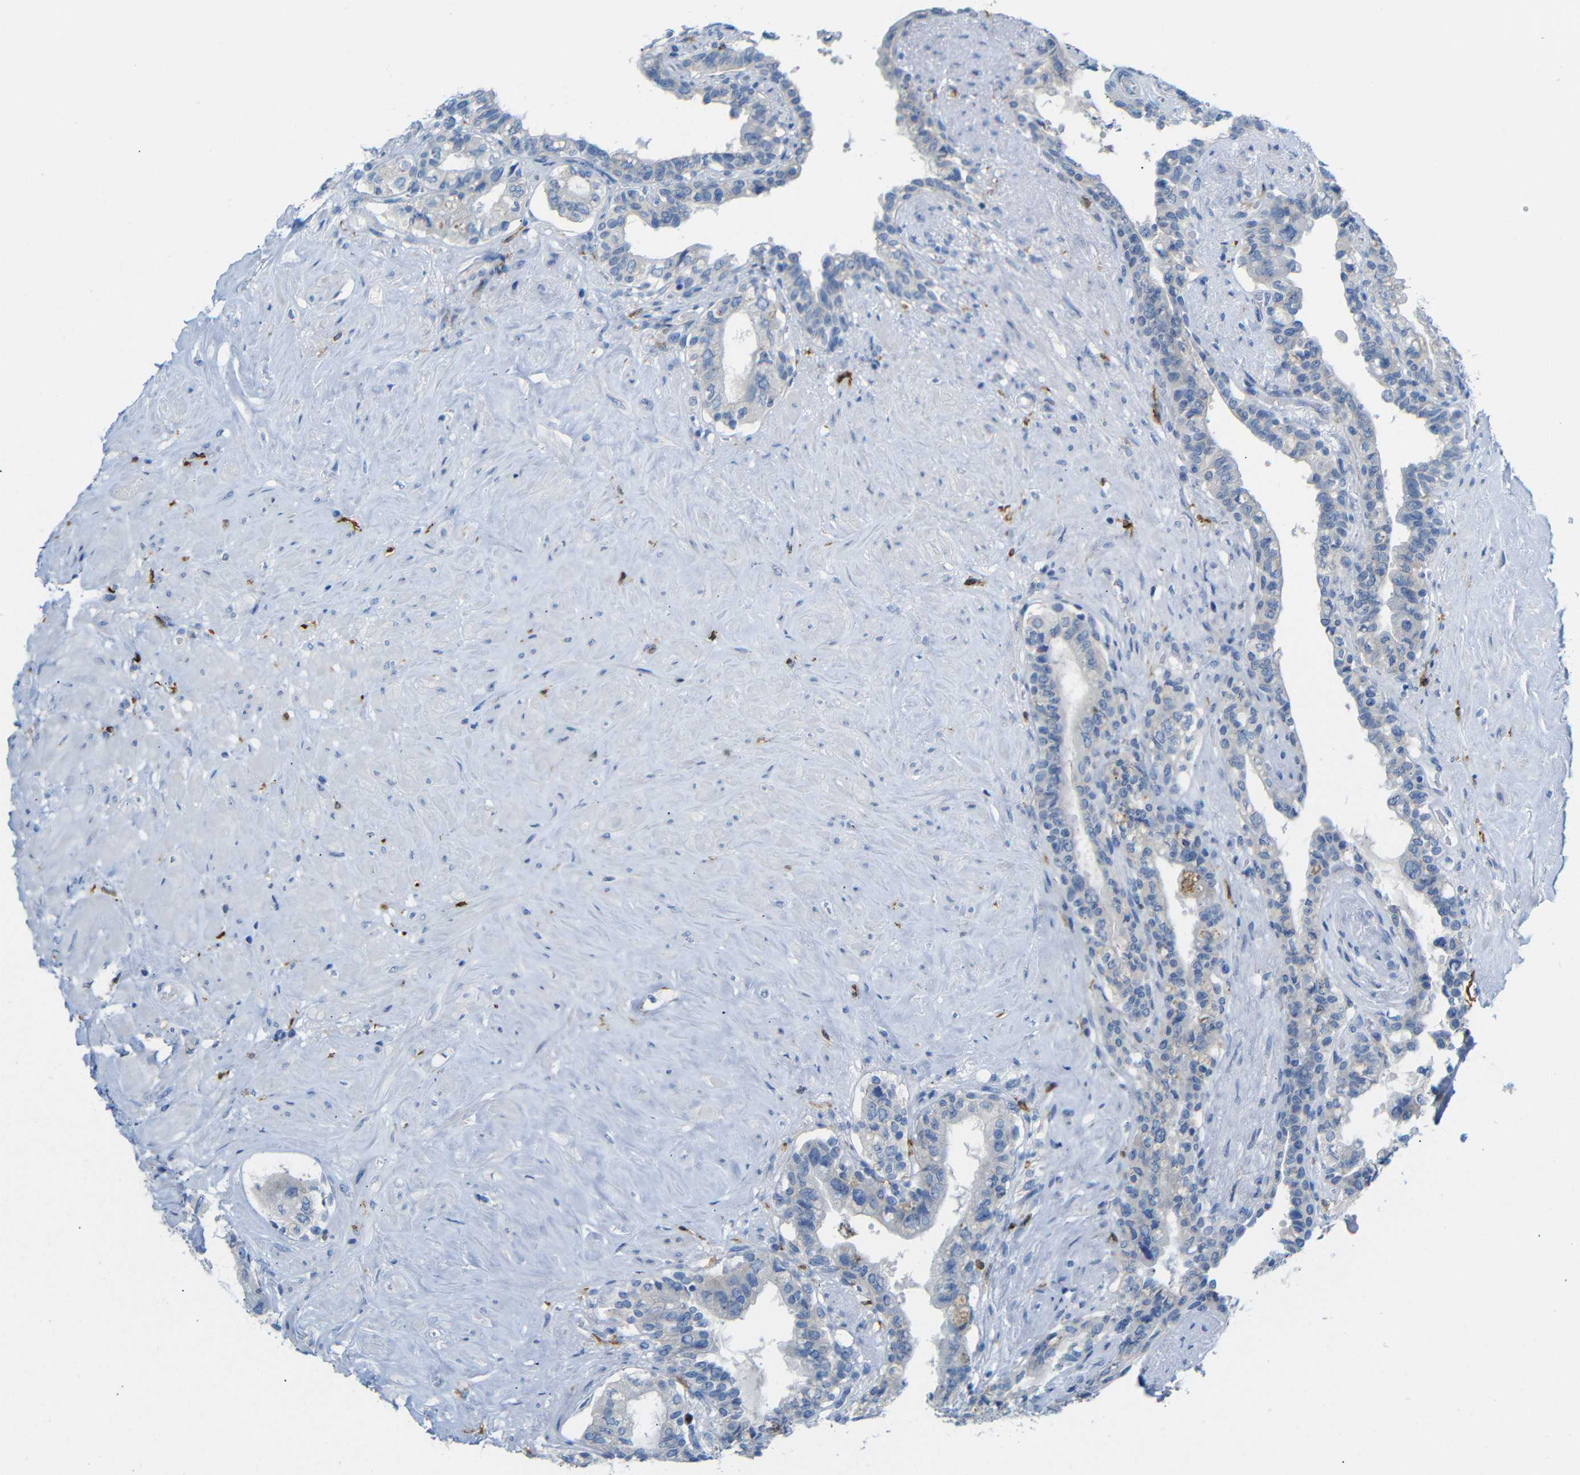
{"staining": {"intensity": "negative", "quantity": "none", "location": "none"}, "tissue": "seminal vesicle", "cell_type": "Glandular cells", "image_type": "normal", "snomed": [{"axis": "morphology", "description": "Normal tissue, NOS"}, {"axis": "topography", "description": "Seminal veicle"}], "caption": "Immunohistochemistry (IHC) photomicrograph of benign human seminal vesicle stained for a protein (brown), which demonstrates no expression in glandular cells. (DAB immunohistochemistry visualized using brightfield microscopy, high magnification).", "gene": "C1orf210", "patient": {"sex": "male", "age": 63}}